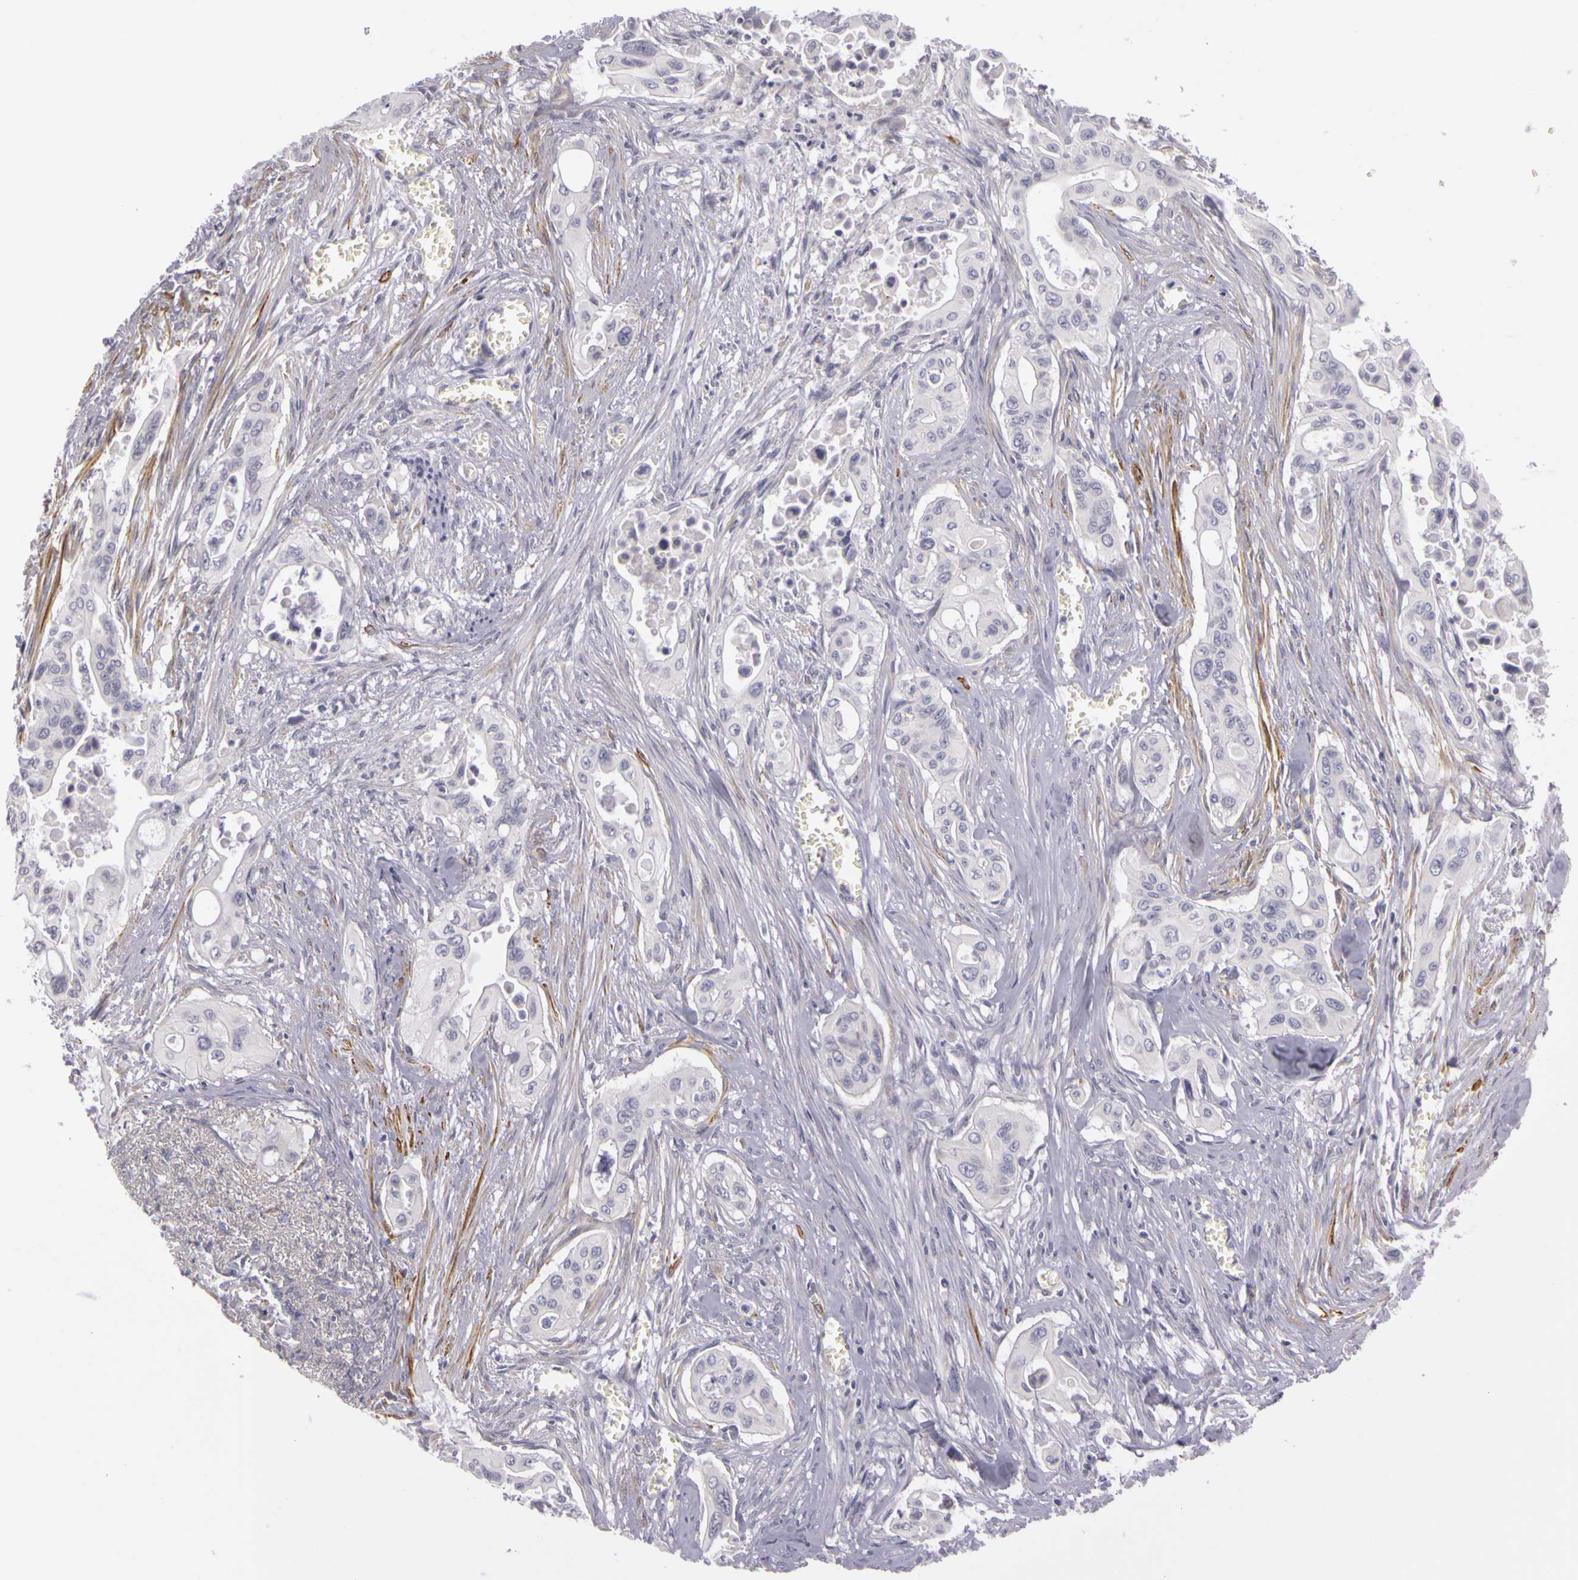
{"staining": {"intensity": "negative", "quantity": "none", "location": "none"}, "tissue": "pancreatic cancer", "cell_type": "Tumor cells", "image_type": "cancer", "snomed": [{"axis": "morphology", "description": "Adenocarcinoma, NOS"}, {"axis": "topography", "description": "Pancreas"}], "caption": "Immunohistochemical staining of human pancreatic cancer (adenocarcinoma) displays no significant positivity in tumor cells.", "gene": "CNTN2", "patient": {"sex": "male", "age": 77}}